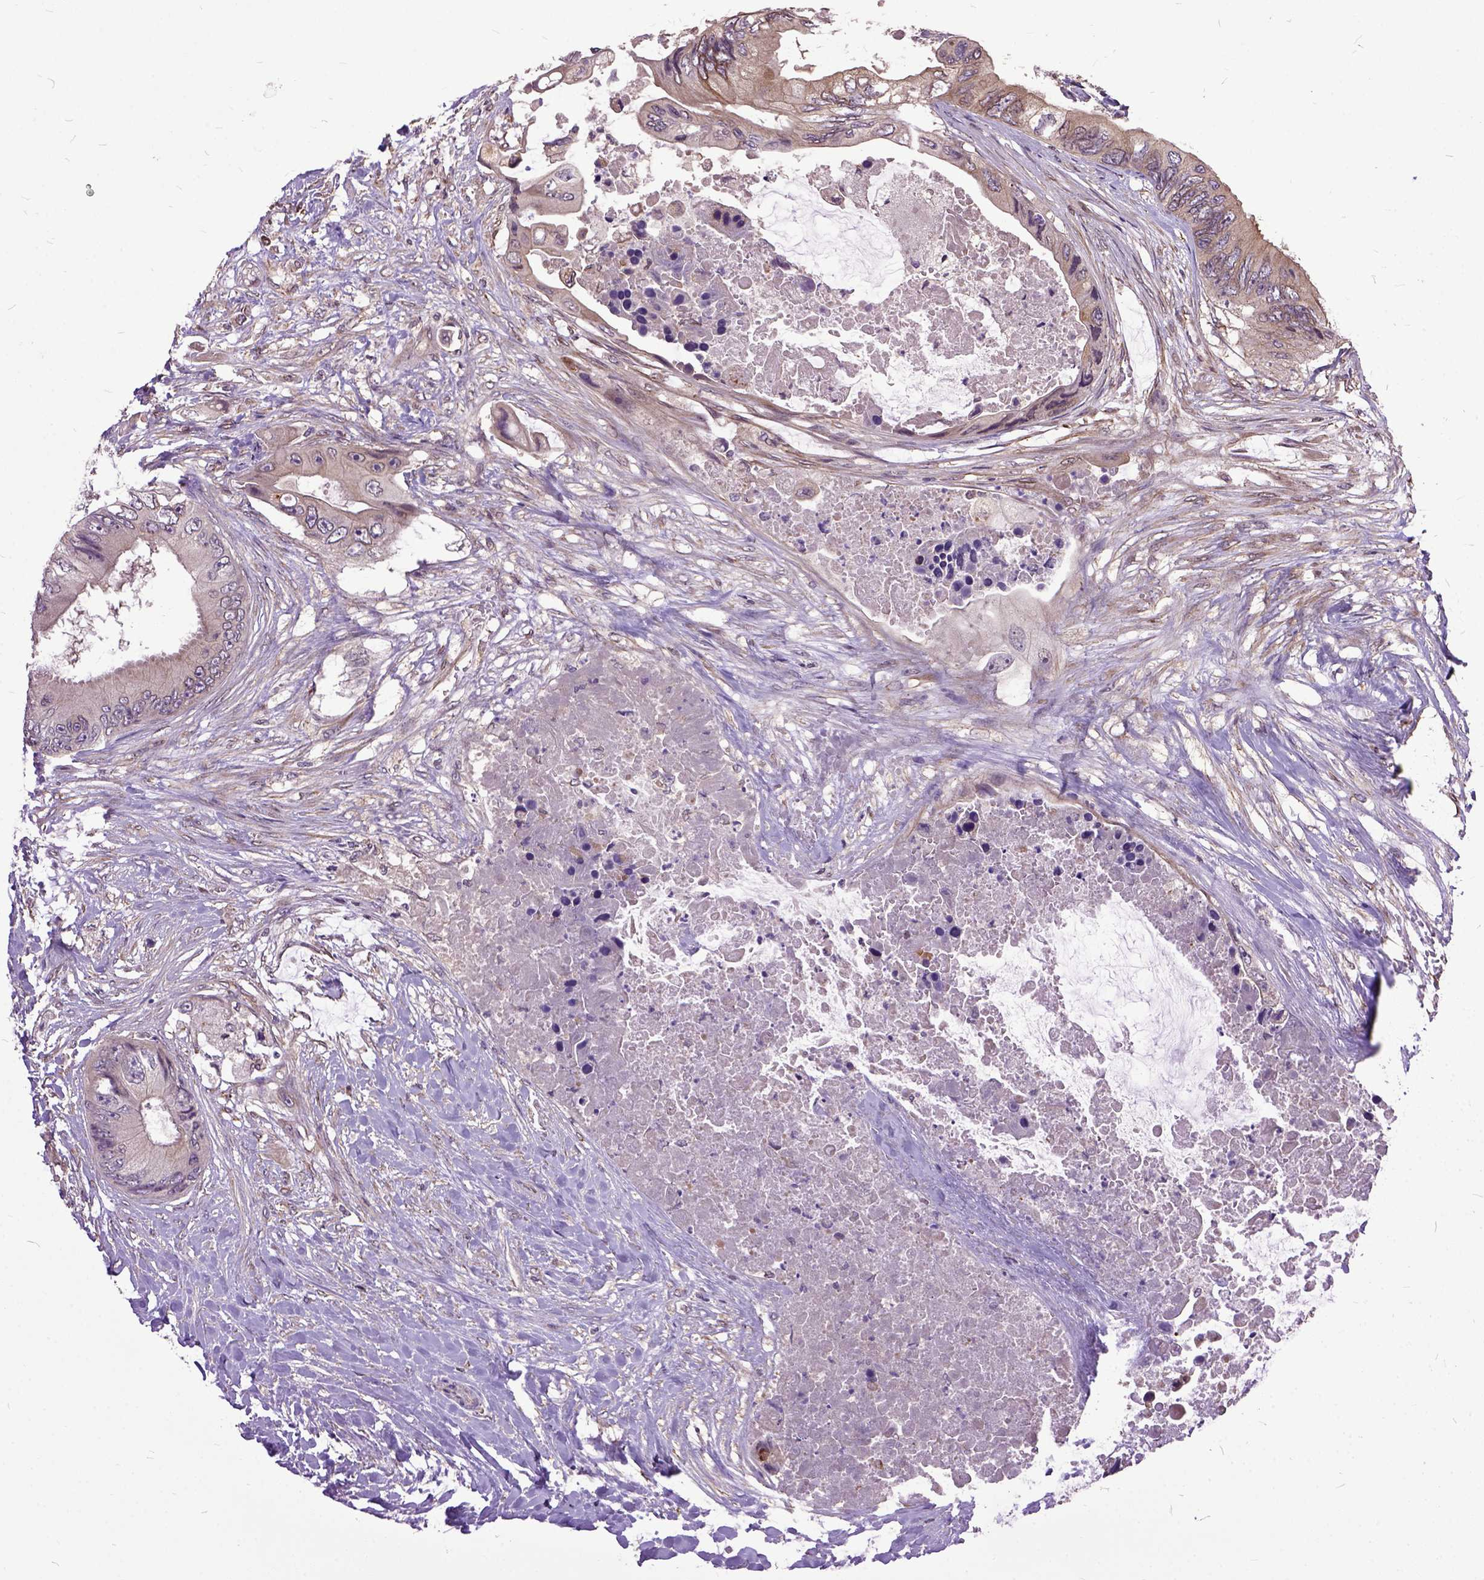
{"staining": {"intensity": "negative", "quantity": "none", "location": "none"}, "tissue": "colorectal cancer", "cell_type": "Tumor cells", "image_type": "cancer", "snomed": [{"axis": "morphology", "description": "Adenocarcinoma, NOS"}, {"axis": "topography", "description": "Rectum"}], "caption": "IHC photomicrograph of neoplastic tissue: colorectal cancer (adenocarcinoma) stained with DAB demonstrates no significant protein expression in tumor cells. Brightfield microscopy of immunohistochemistry (IHC) stained with DAB (3,3'-diaminobenzidine) (brown) and hematoxylin (blue), captured at high magnification.", "gene": "AREG", "patient": {"sex": "male", "age": 63}}